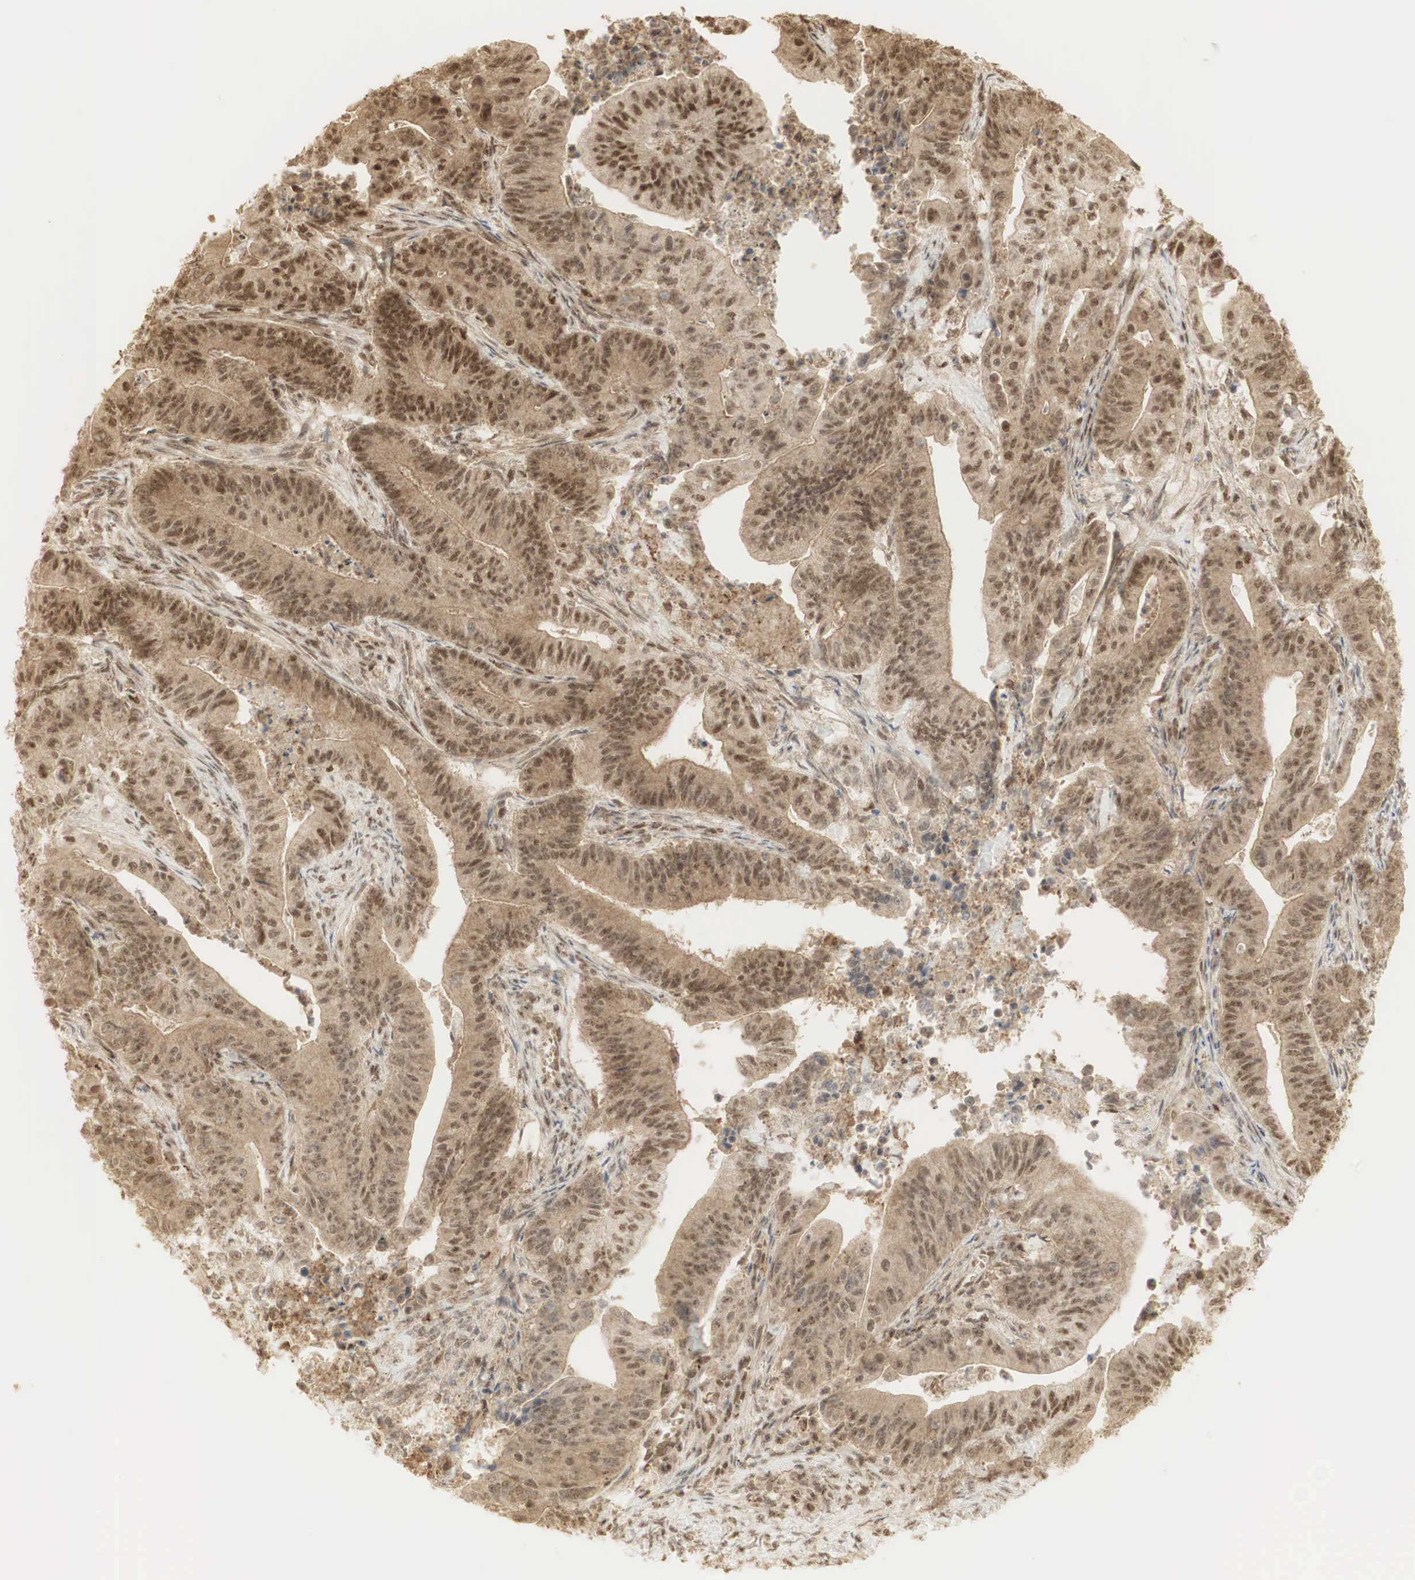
{"staining": {"intensity": "strong", "quantity": ">75%", "location": "cytoplasmic/membranous,nuclear"}, "tissue": "stomach cancer", "cell_type": "Tumor cells", "image_type": "cancer", "snomed": [{"axis": "morphology", "description": "Adenocarcinoma, NOS"}, {"axis": "topography", "description": "Stomach, lower"}], "caption": "Approximately >75% of tumor cells in stomach cancer show strong cytoplasmic/membranous and nuclear protein expression as visualized by brown immunohistochemical staining.", "gene": "RNF113A", "patient": {"sex": "female", "age": 86}}